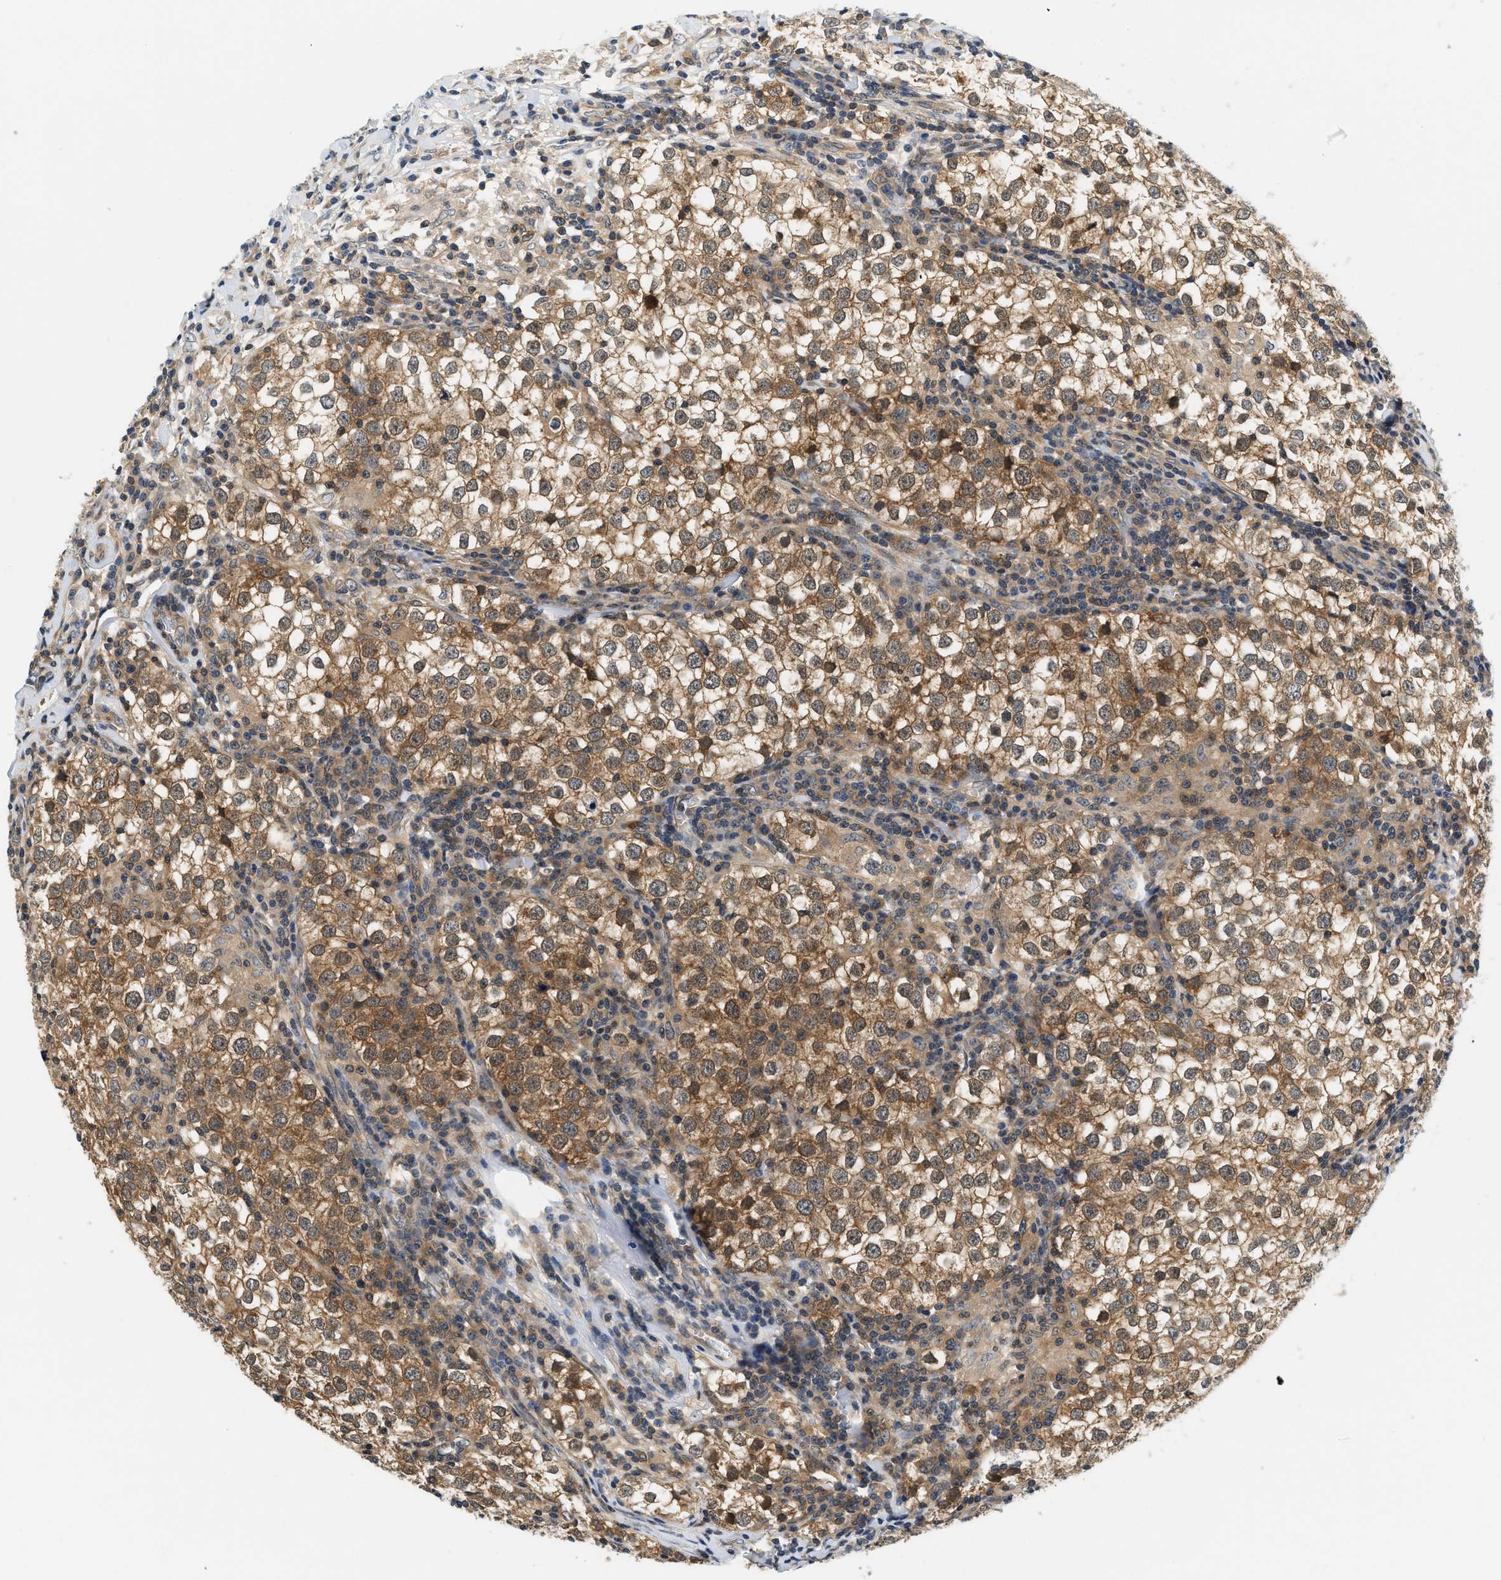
{"staining": {"intensity": "moderate", "quantity": ">75%", "location": "cytoplasmic/membranous,nuclear"}, "tissue": "testis cancer", "cell_type": "Tumor cells", "image_type": "cancer", "snomed": [{"axis": "morphology", "description": "Seminoma, NOS"}, {"axis": "morphology", "description": "Carcinoma, Embryonal, NOS"}, {"axis": "topography", "description": "Testis"}], "caption": "Human testis cancer stained with a brown dye demonstrates moderate cytoplasmic/membranous and nuclear positive expression in approximately >75% of tumor cells.", "gene": "EIF4EBP2", "patient": {"sex": "male", "age": 36}}